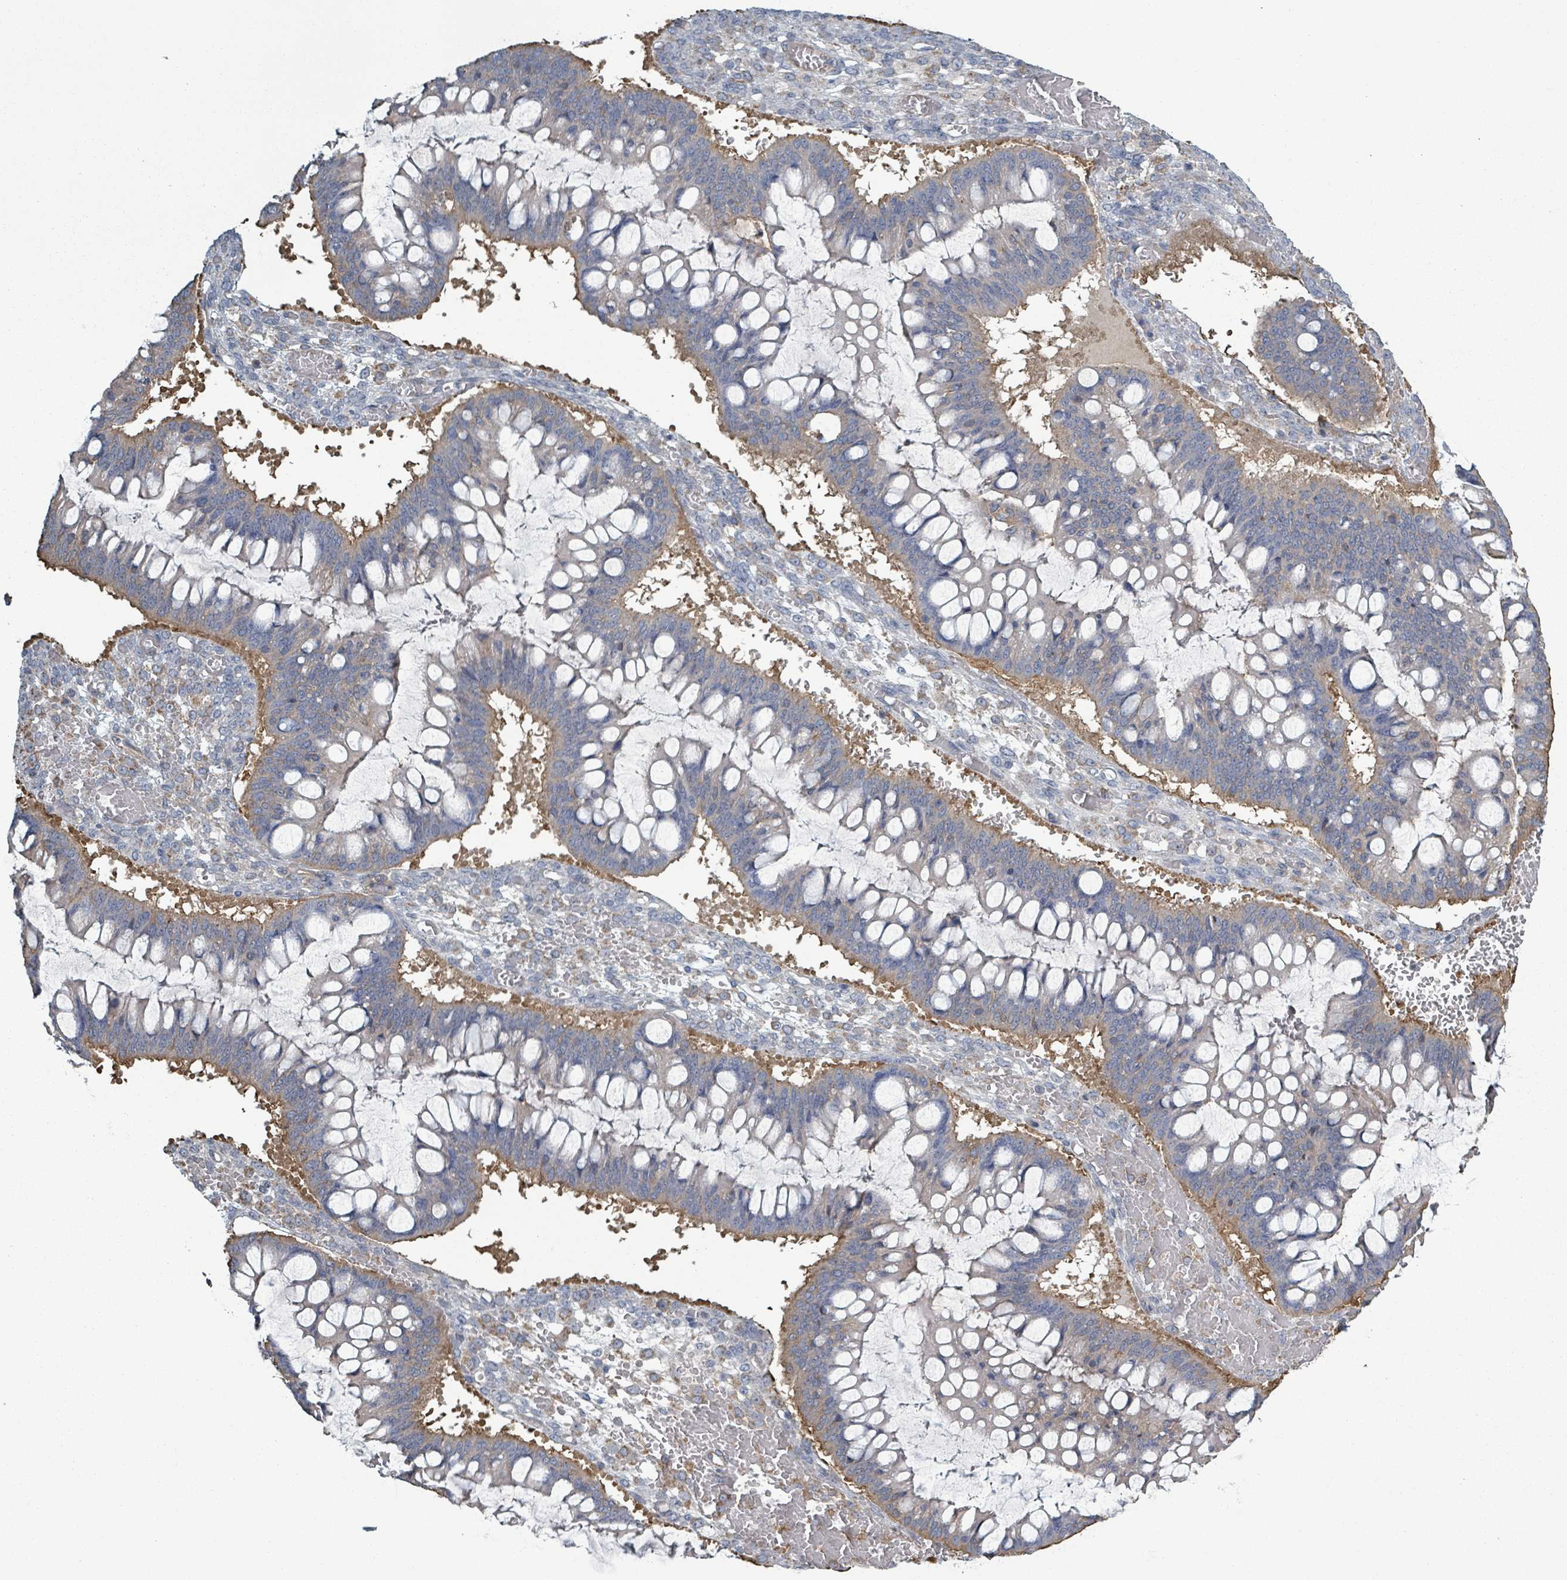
{"staining": {"intensity": "weak", "quantity": "25%-75%", "location": "cytoplasmic/membranous"}, "tissue": "ovarian cancer", "cell_type": "Tumor cells", "image_type": "cancer", "snomed": [{"axis": "morphology", "description": "Cystadenocarcinoma, mucinous, NOS"}, {"axis": "topography", "description": "Ovary"}], "caption": "Weak cytoplasmic/membranous expression is present in approximately 25%-75% of tumor cells in mucinous cystadenocarcinoma (ovarian).", "gene": "ADCK1", "patient": {"sex": "female", "age": 73}}